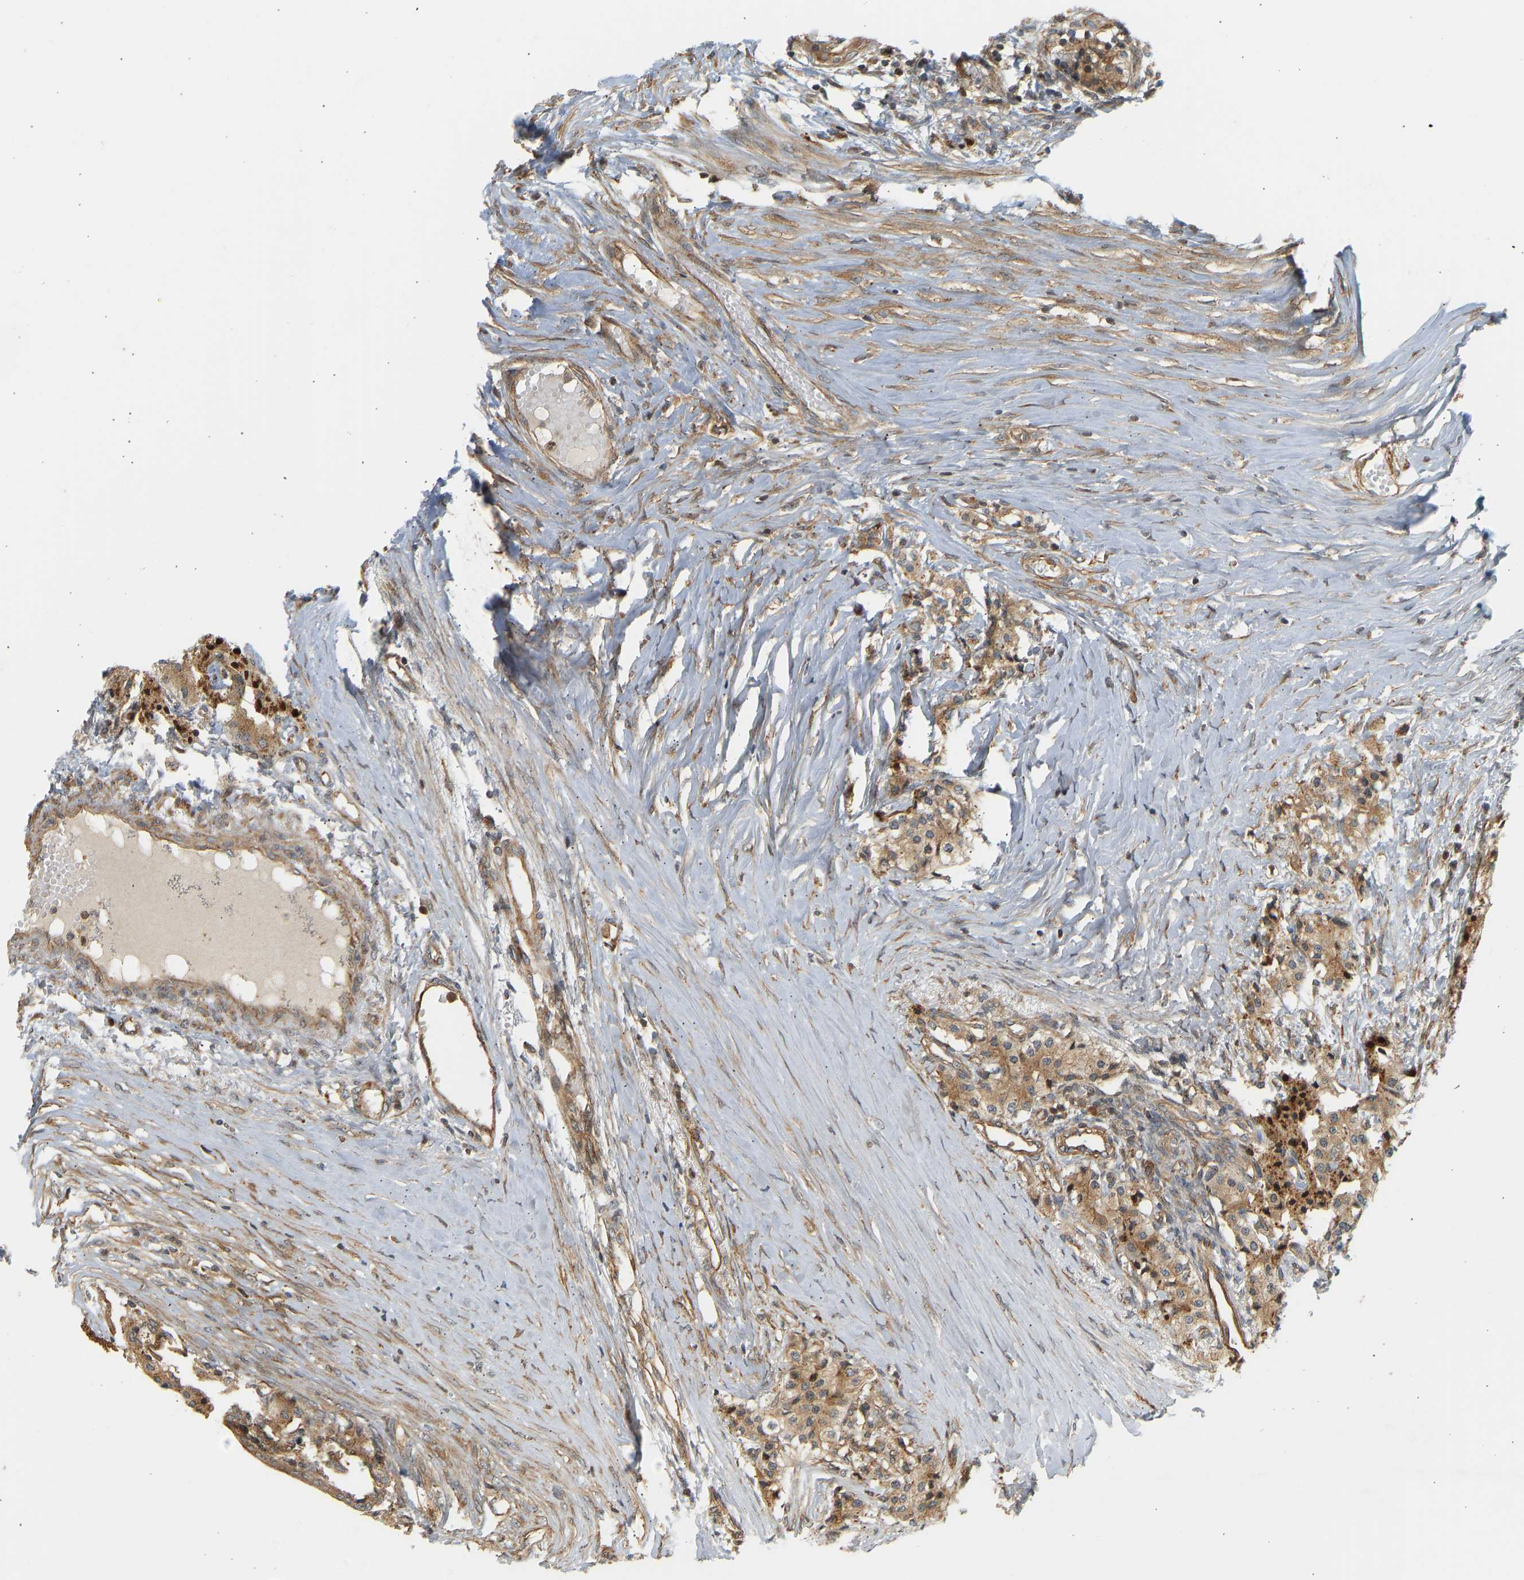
{"staining": {"intensity": "moderate", "quantity": ">75%", "location": "cytoplasmic/membranous"}, "tissue": "carcinoid", "cell_type": "Tumor cells", "image_type": "cancer", "snomed": [{"axis": "morphology", "description": "Carcinoid, malignant, NOS"}, {"axis": "topography", "description": "Colon"}], "caption": "Malignant carcinoid stained with a protein marker demonstrates moderate staining in tumor cells.", "gene": "CEP57", "patient": {"sex": "female", "age": 52}}